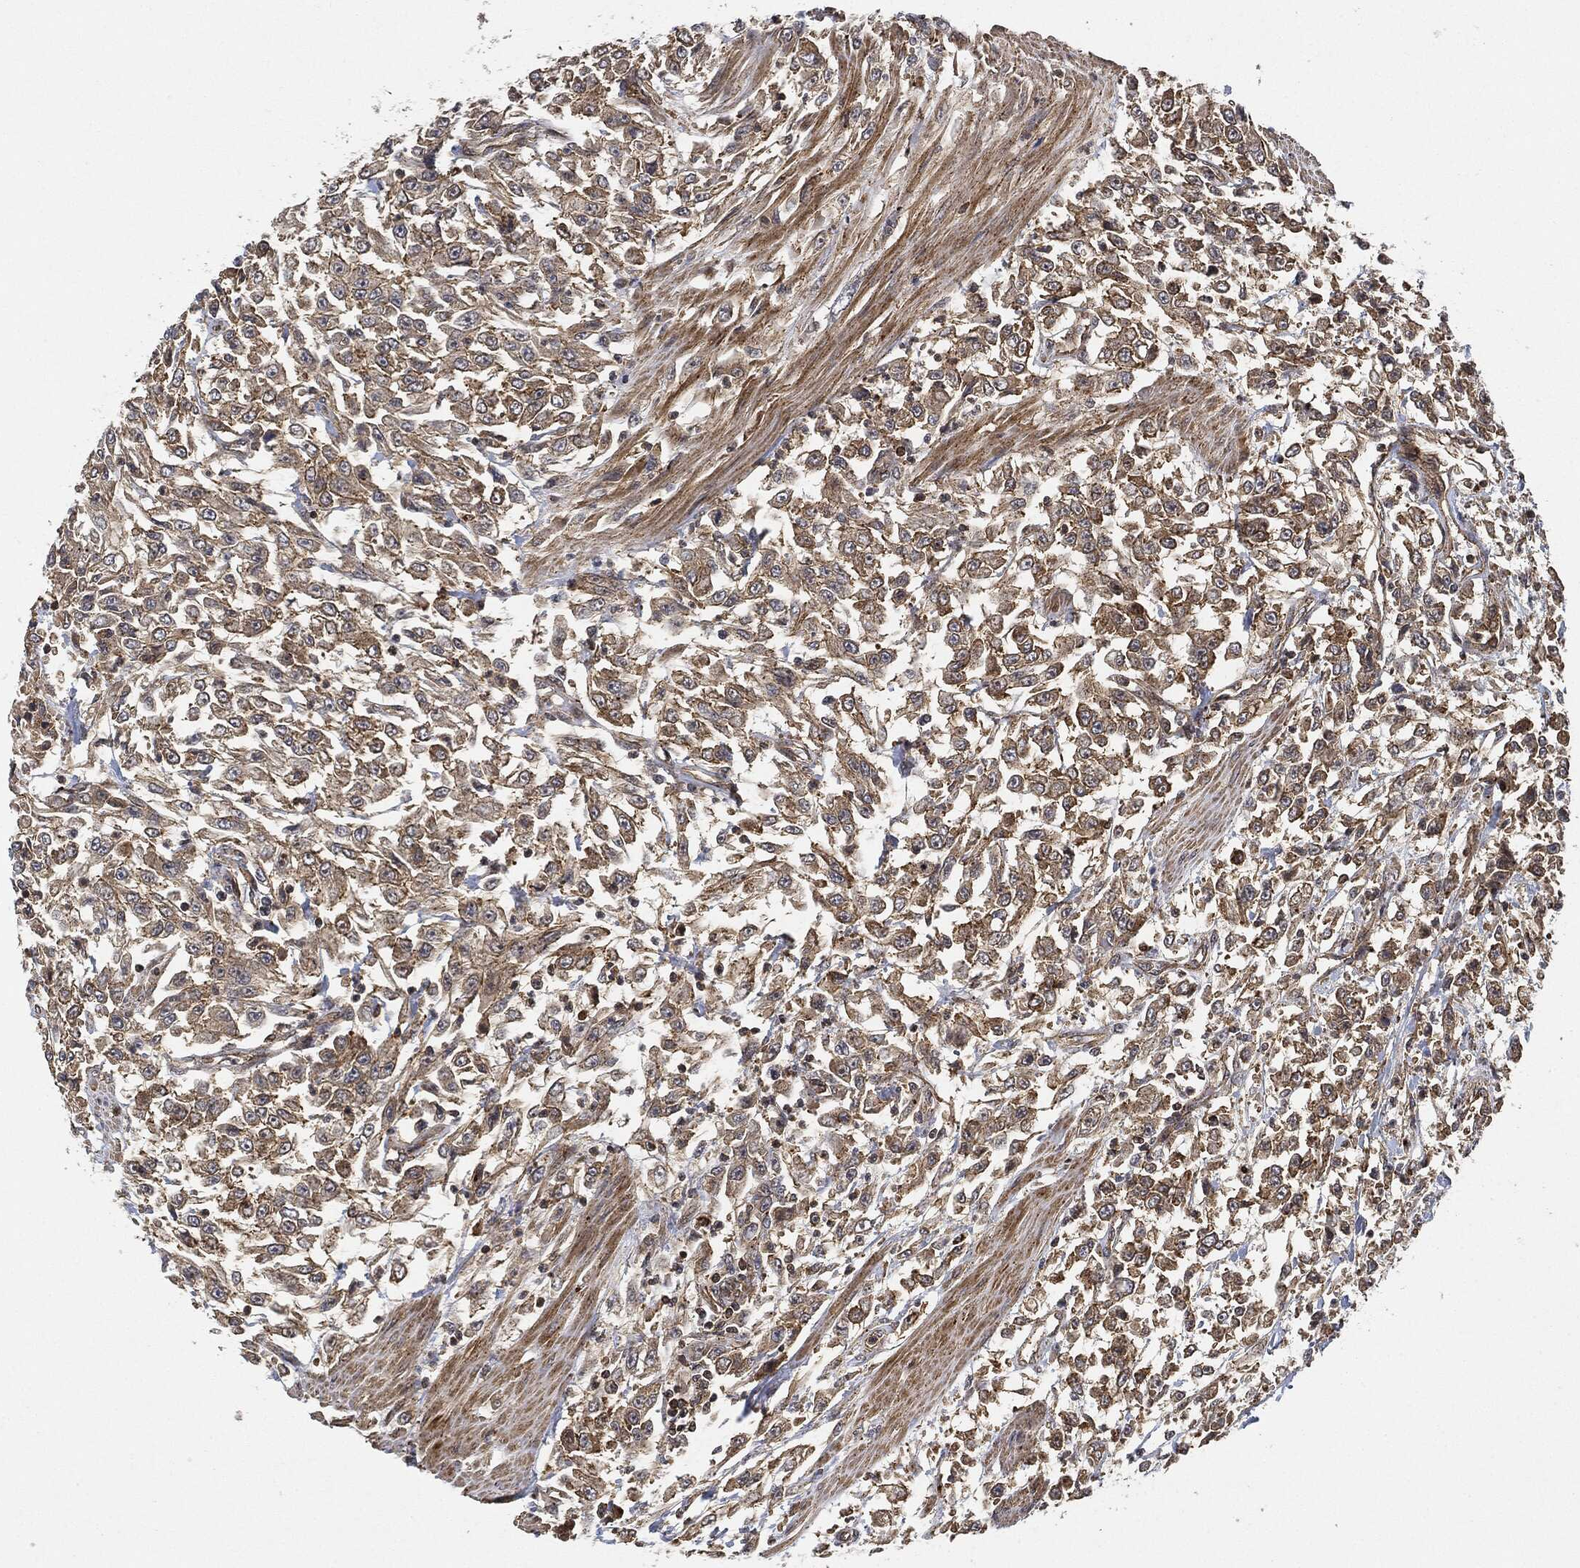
{"staining": {"intensity": "moderate", "quantity": "25%-75%", "location": "cytoplasmic/membranous"}, "tissue": "urothelial cancer", "cell_type": "Tumor cells", "image_type": "cancer", "snomed": [{"axis": "morphology", "description": "Urothelial carcinoma, High grade"}, {"axis": "topography", "description": "Urinary bladder"}], "caption": "Urothelial carcinoma (high-grade) was stained to show a protein in brown. There is medium levels of moderate cytoplasmic/membranous positivity in approximately 25%-75% of tumor cells. The protein is stained brown, and the nuclei are stained in blue (DAB (3,3'-diaminobenzidine) IHC with brightfield microscopy, high magnification).", "gene": "MAP3K3", "patient": {"sex": "male", "age": 46}}